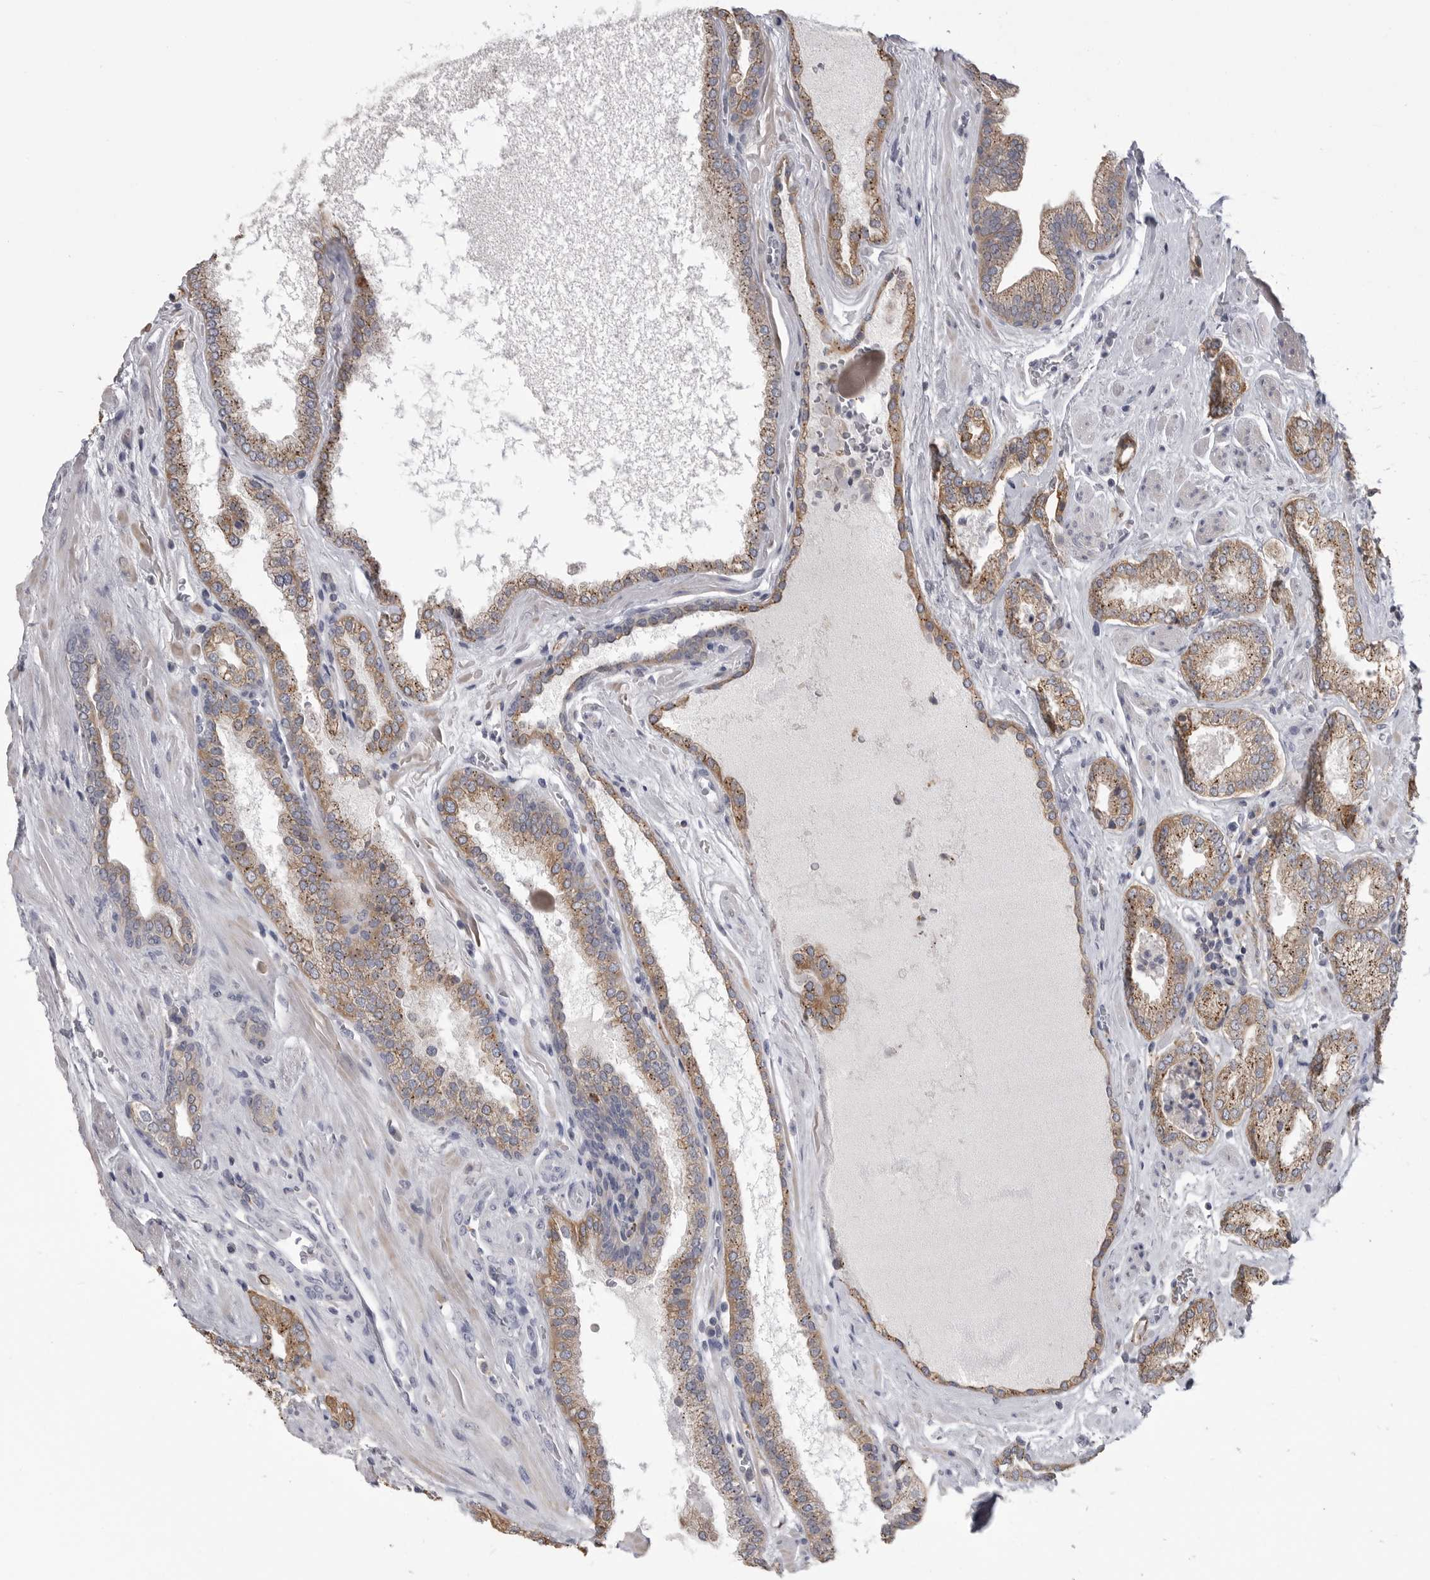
{"staining": {"intensity": "moderate", "quantity": ">75%", "location": "cytoplasmic/membranous"}, "tissue": "prostate cancer", "cell_type": "Tumor cells", "image_type": "cancer", "snomed": [{"axis": "morphology", "description": "Adenocarcinoma, Low grade"}, {"axis": "topography", "description": "Prostate"}], "caption": "IHC histopathology image of prostate adenocarcinoma (low-grade) stained for a protein (brown), which exhibits medium levels of moderate cytoplasmic/membranous expression in approximately >75% of tumor cells.", "gene": "CMTM6", "patient": {"sex": "male", "age": 62}}